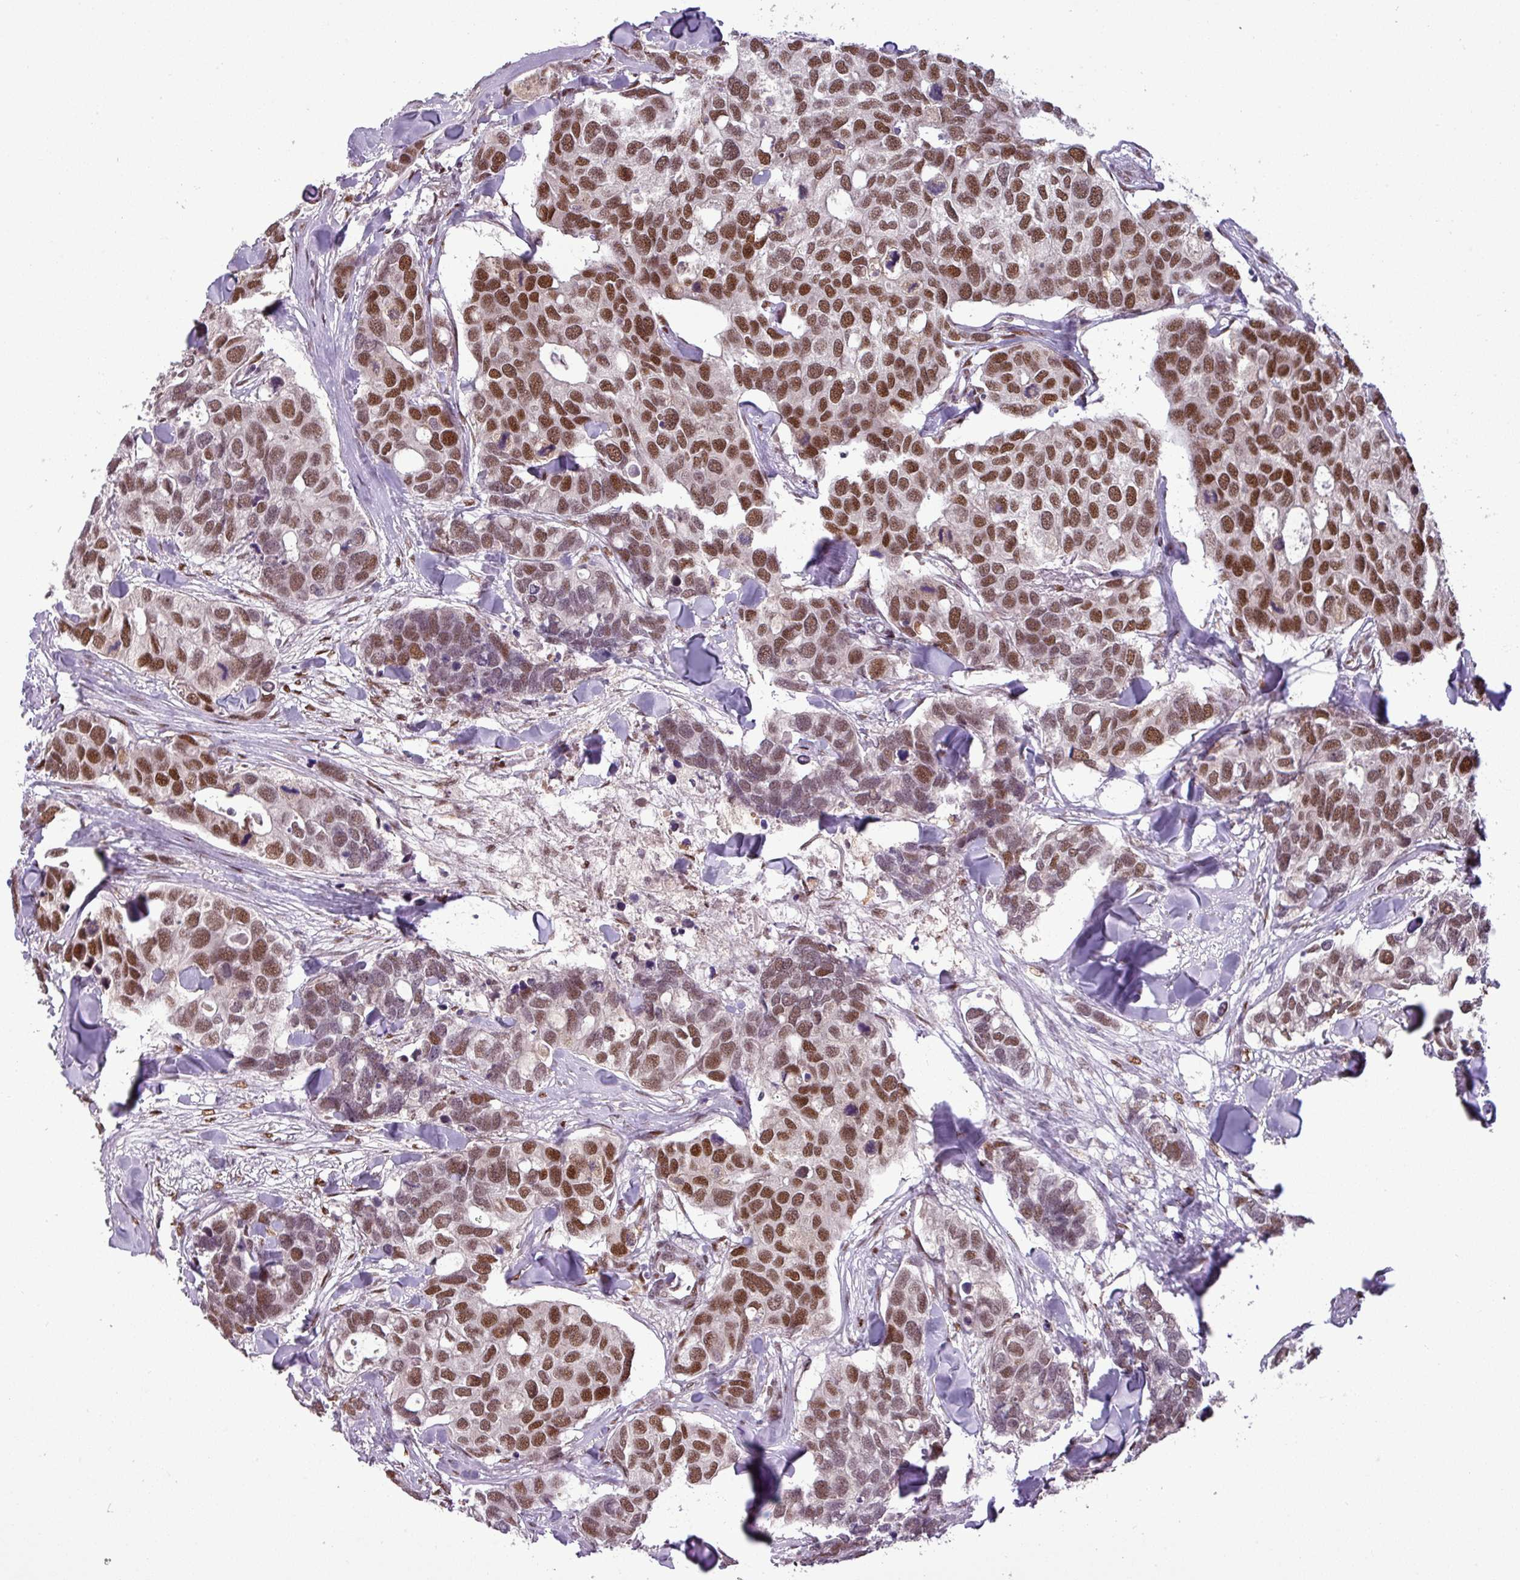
{"staining": {"intensity": "strong", "quantity": ">75%", "location": "nuclear"}, "tissue": "breast cancer", "cell_type": "Tumor cells", "image_type": "cancer", "snomed": [{"axis": "morphology", "description": "Duct carcinoma"}, {"axis": "topography", "description": "Breast"}], "caption": "Breast cancer (infiltrating ductal carcinoma) tissue shows strong nuclear positivity in about >75% of tumor cells", "gene": "IRF2BPL", "patient": {"sex": "female", "age": 83}}